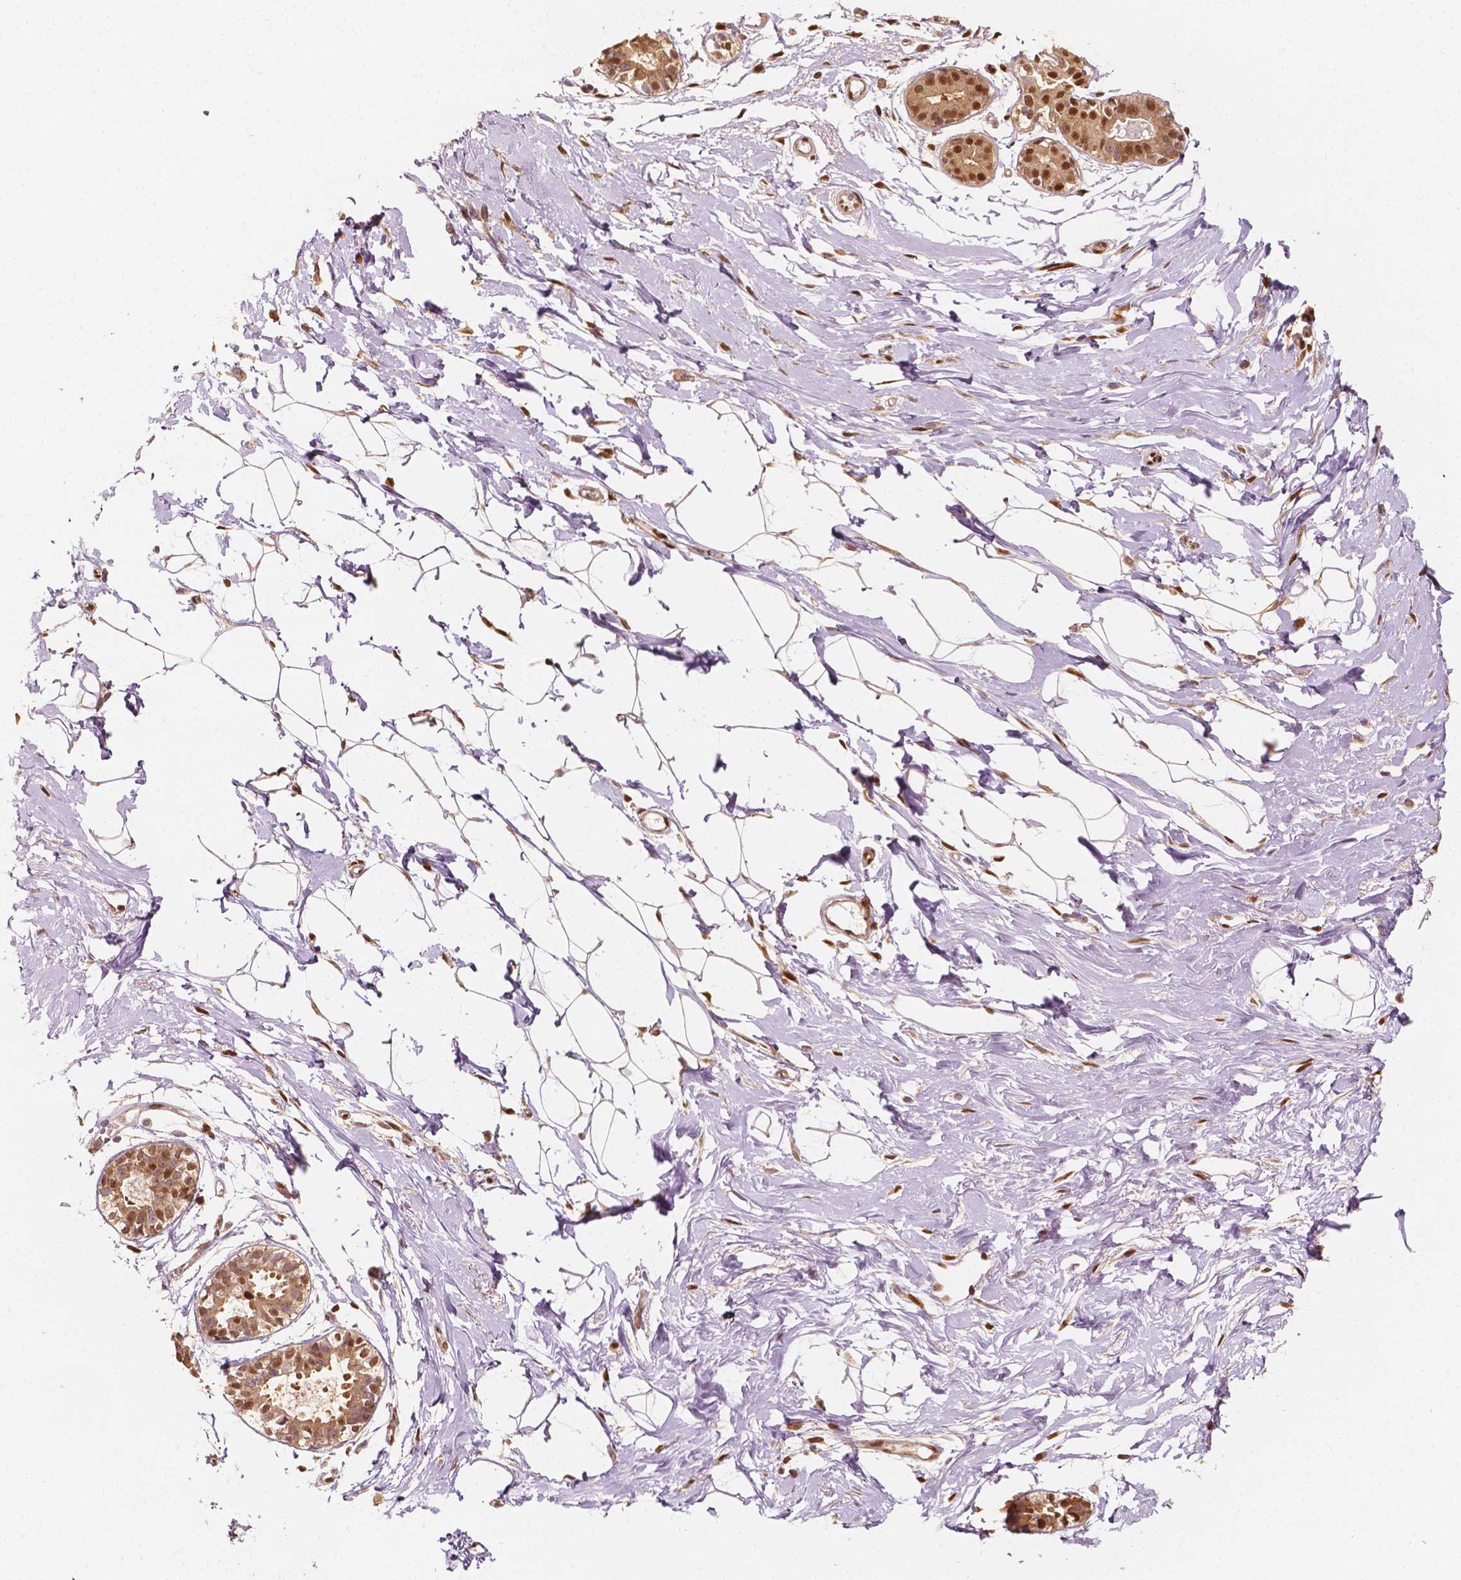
{"staining": {"intensity": "moderate", "quantity": "25%-75%", "location": "cytoplasmic/membranous,nuclear"}, "tissue": "breast", "cell_type": "Adipocytes", "image_type": "normal", "snomed": [{"axis": "morphology", "description": "Normal tissue, NOS"}, {"axis": "topography", "description": "Breast"}], "caption": "This image shows immunohistochemistry (IHC) staining of benign human breast, with medium moderate cytoplasmic/membranous,nuclear positivity in about 25%-75% of adipocytes.", "gene": "TBC1D17", "patient": {"sex": "female", "age": 49}}